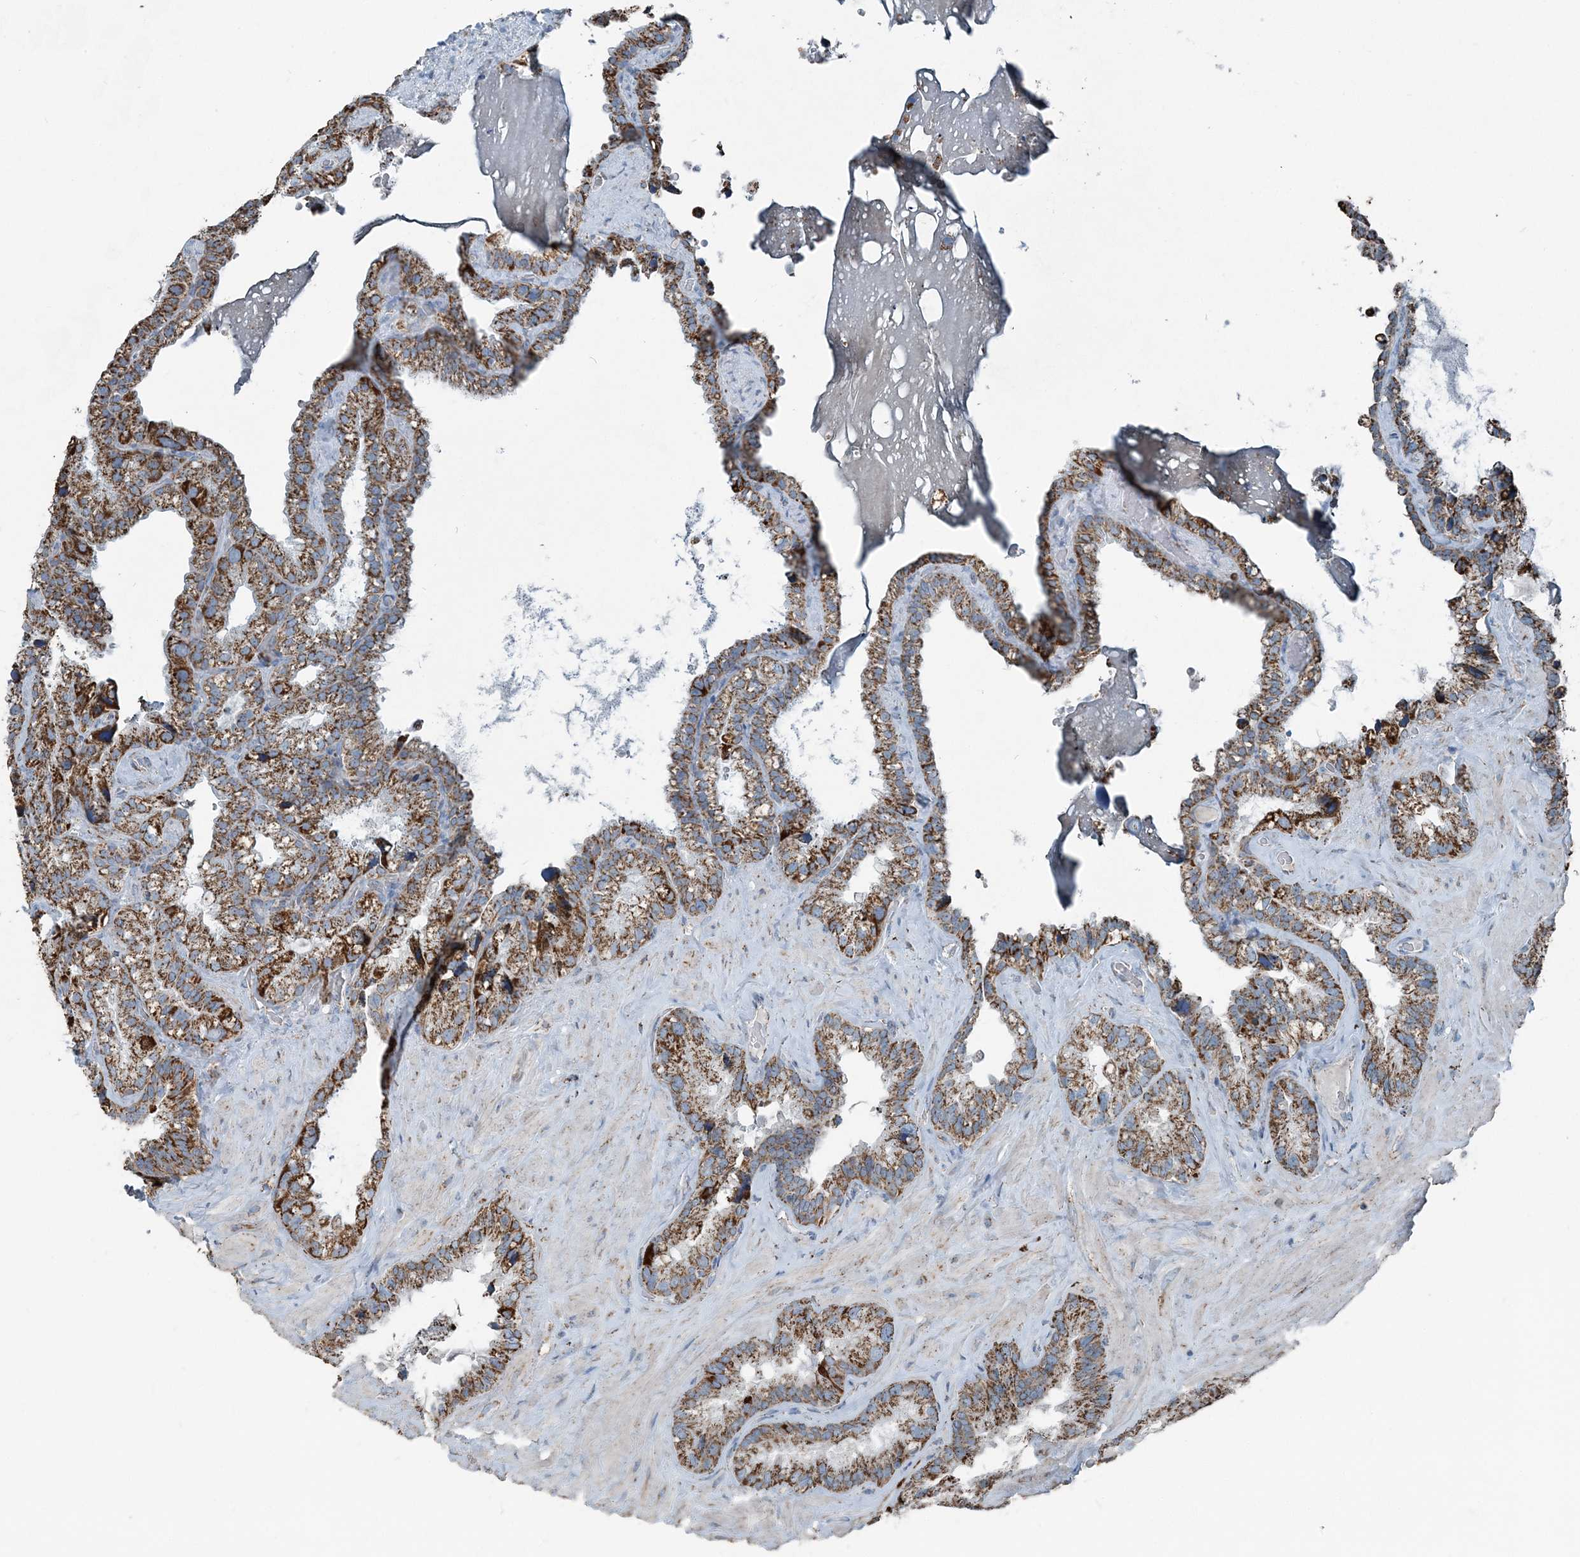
{"staining": {"intensity": "strong", "quantity": ">75%", "location": "cytoplasmic/membranous"}, "tissue": "seminal vesicle", "cell_type": "Glandular cells", "image_type": "normal", "snomed": [{"axis": "morphology", "description": "Normal tissue, NOS"}, {"axis": "topography", "description": "Prostate"}, {"axis": "topography", "description": "Seminal veicle"}], "caption": "Immunohistochemical staining of benign human seminal vesicle demonstrates strong cytoplasmic/membranous protein expression in about >75% of glandular cells.", "gene": "SUCLG1", "patient": {"sex": "male", "age": 68}}